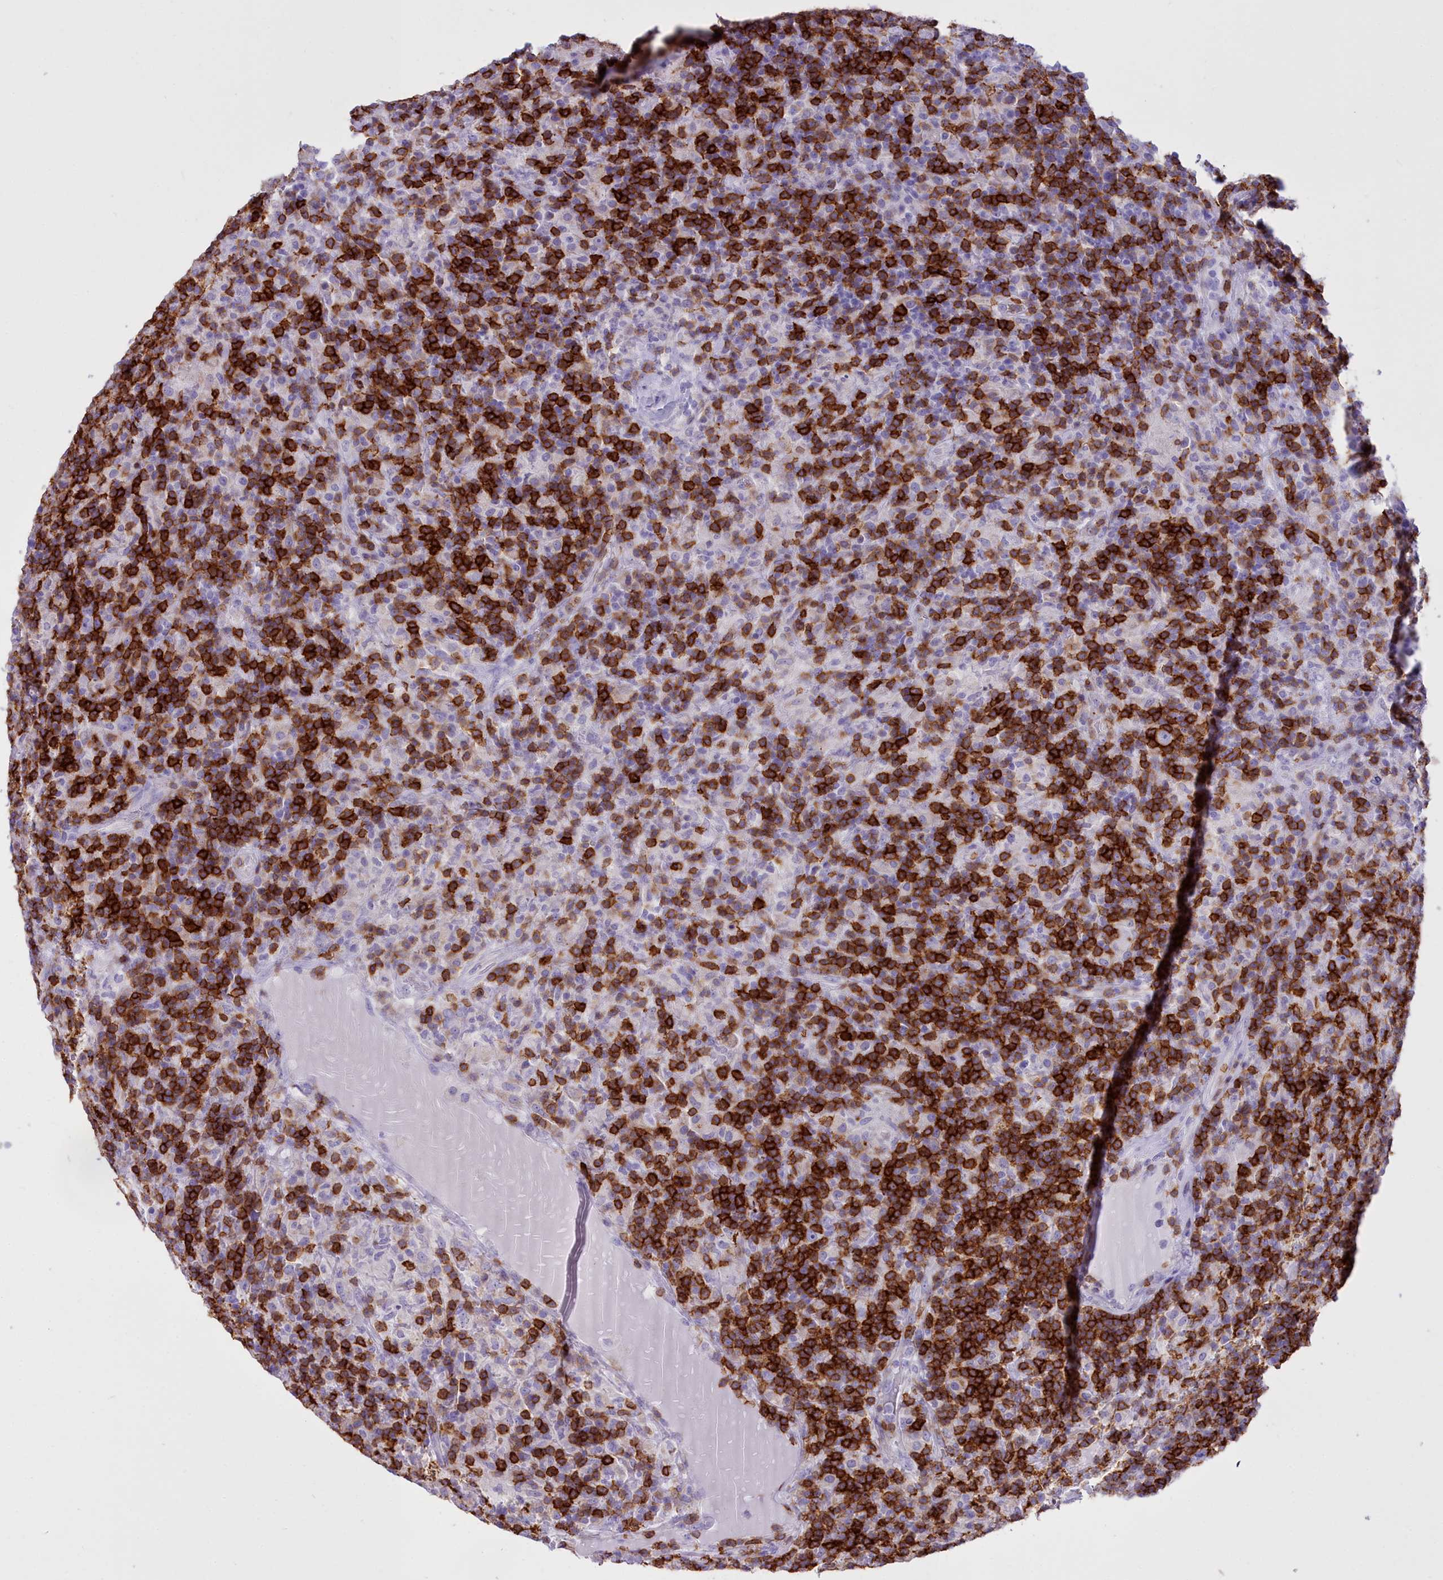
{"staining": {"intensity": "negative", "quantity": "none", "location": "none"}, "tissue": "lymphoma", "cell_type": "Tumor cells", "image_type": "cancer", "snomed": [{"axis": "morphology", "description": "Hodgkin's disease, NOS"}, {"axis": "topography", "description": "Lymph node"}], "caption": "Lymphoma was stained to show a protein in brown. There is no significant expression in tumor cells.", "gene": "CD5", "patient": {"sex": "male", "age": 70}}